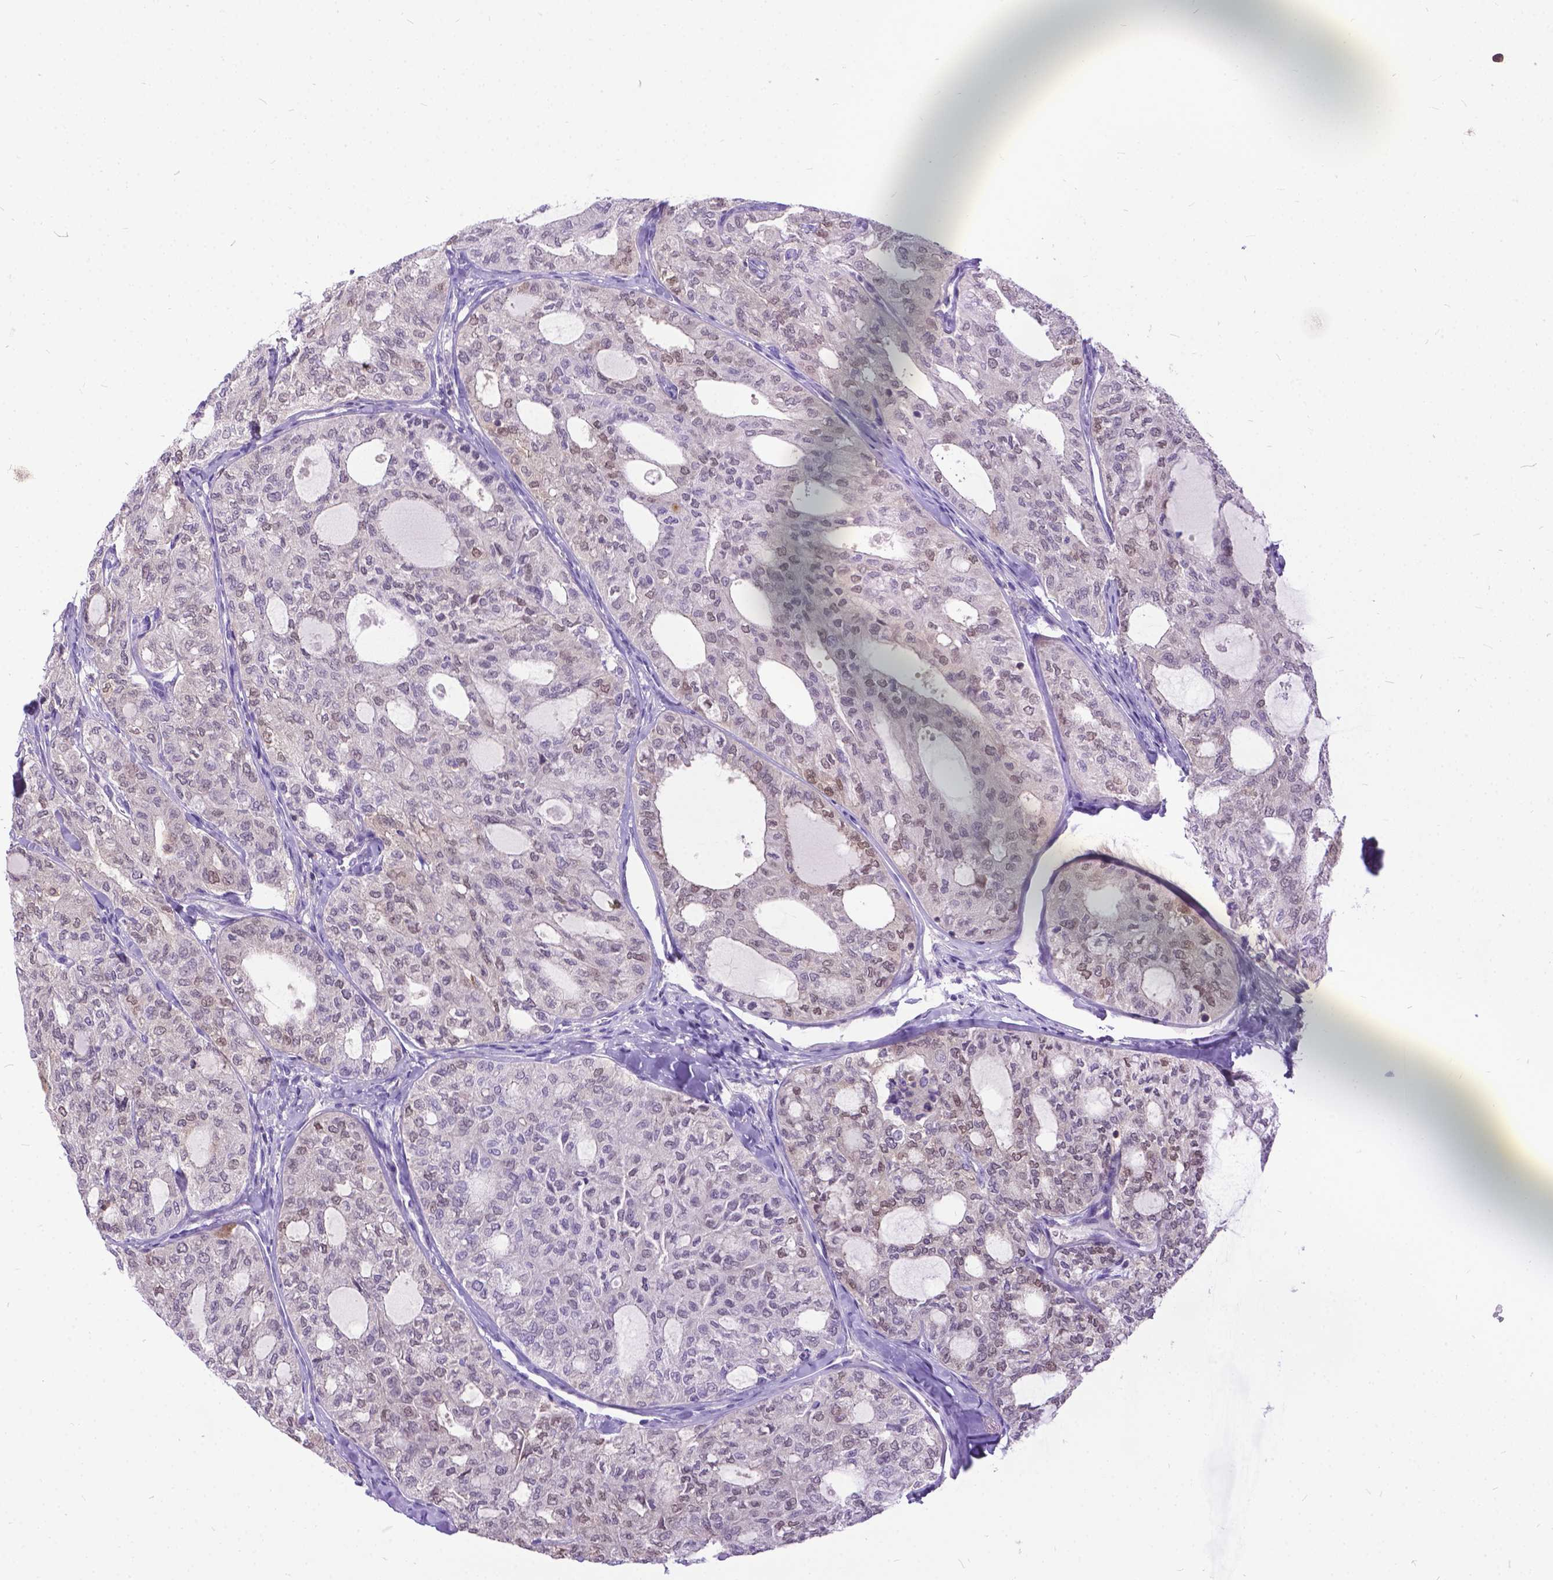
{"staining": {"intensity": "weak", "quantity": "25%-75%", "location": "cytoplasmic/membranous,nuclear"}, "tissue": "thyroid cancer", "cell_type": "Tumor cells", "image_type": "cancer", "snomed": [{"axis": "morphology", "description": "Follicular adenoma carcinoma, NOS"}, {"axis": "topography", "description": "Thyroid gland"}], "caption": "Weak cytoplasmic/membranous and nuclear protein positivity is present in about 25%-75% of tumor cells in thyroid follicular adenoma carcinoma.", "gene": "TMEM169", "patient": {"sex": "male", "age": 75}}